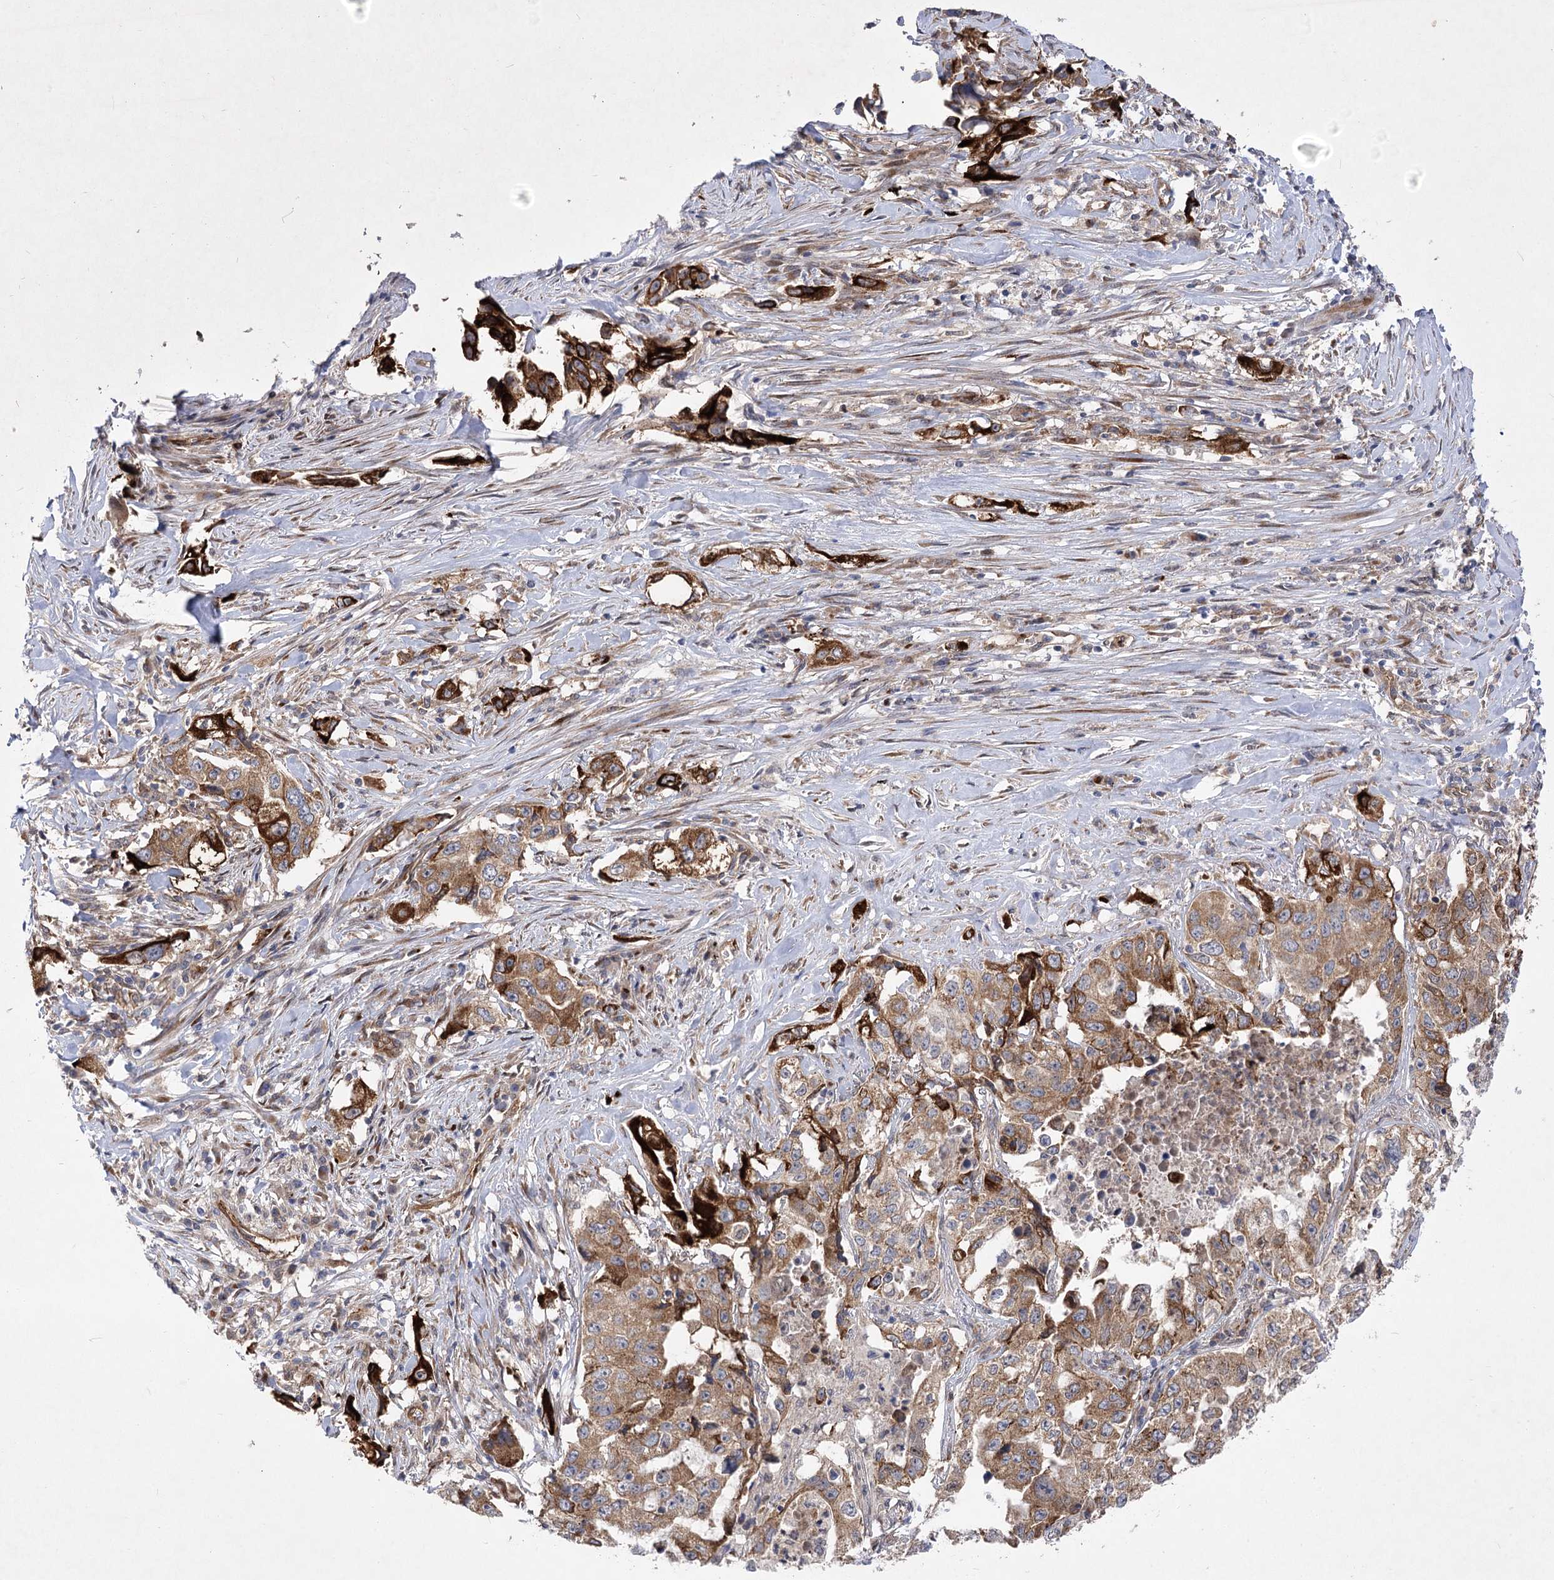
{"staining": {"intensity": "moderate", "quantity": ">75%", "location": "cytoplasmic/membranous"}, "tissue": "lung cancer", "cell_type": "Tumor cells", "image_type": "cancer", "snomed": [{"axis": "morphology", "description": "Adenocarcinoma, NOS"}, {"axis": "topography", "description": "Lung"}], "caption": "A high-resolution photomicrograph shows IHC staining of adenocarcinoma (lung), which demonstrates moderate cytoplasmic/membranous positivity in about >75% of tumor cells.", "gene": "ARHGAP31", "patient": {"sex": "female", "age": 51}}